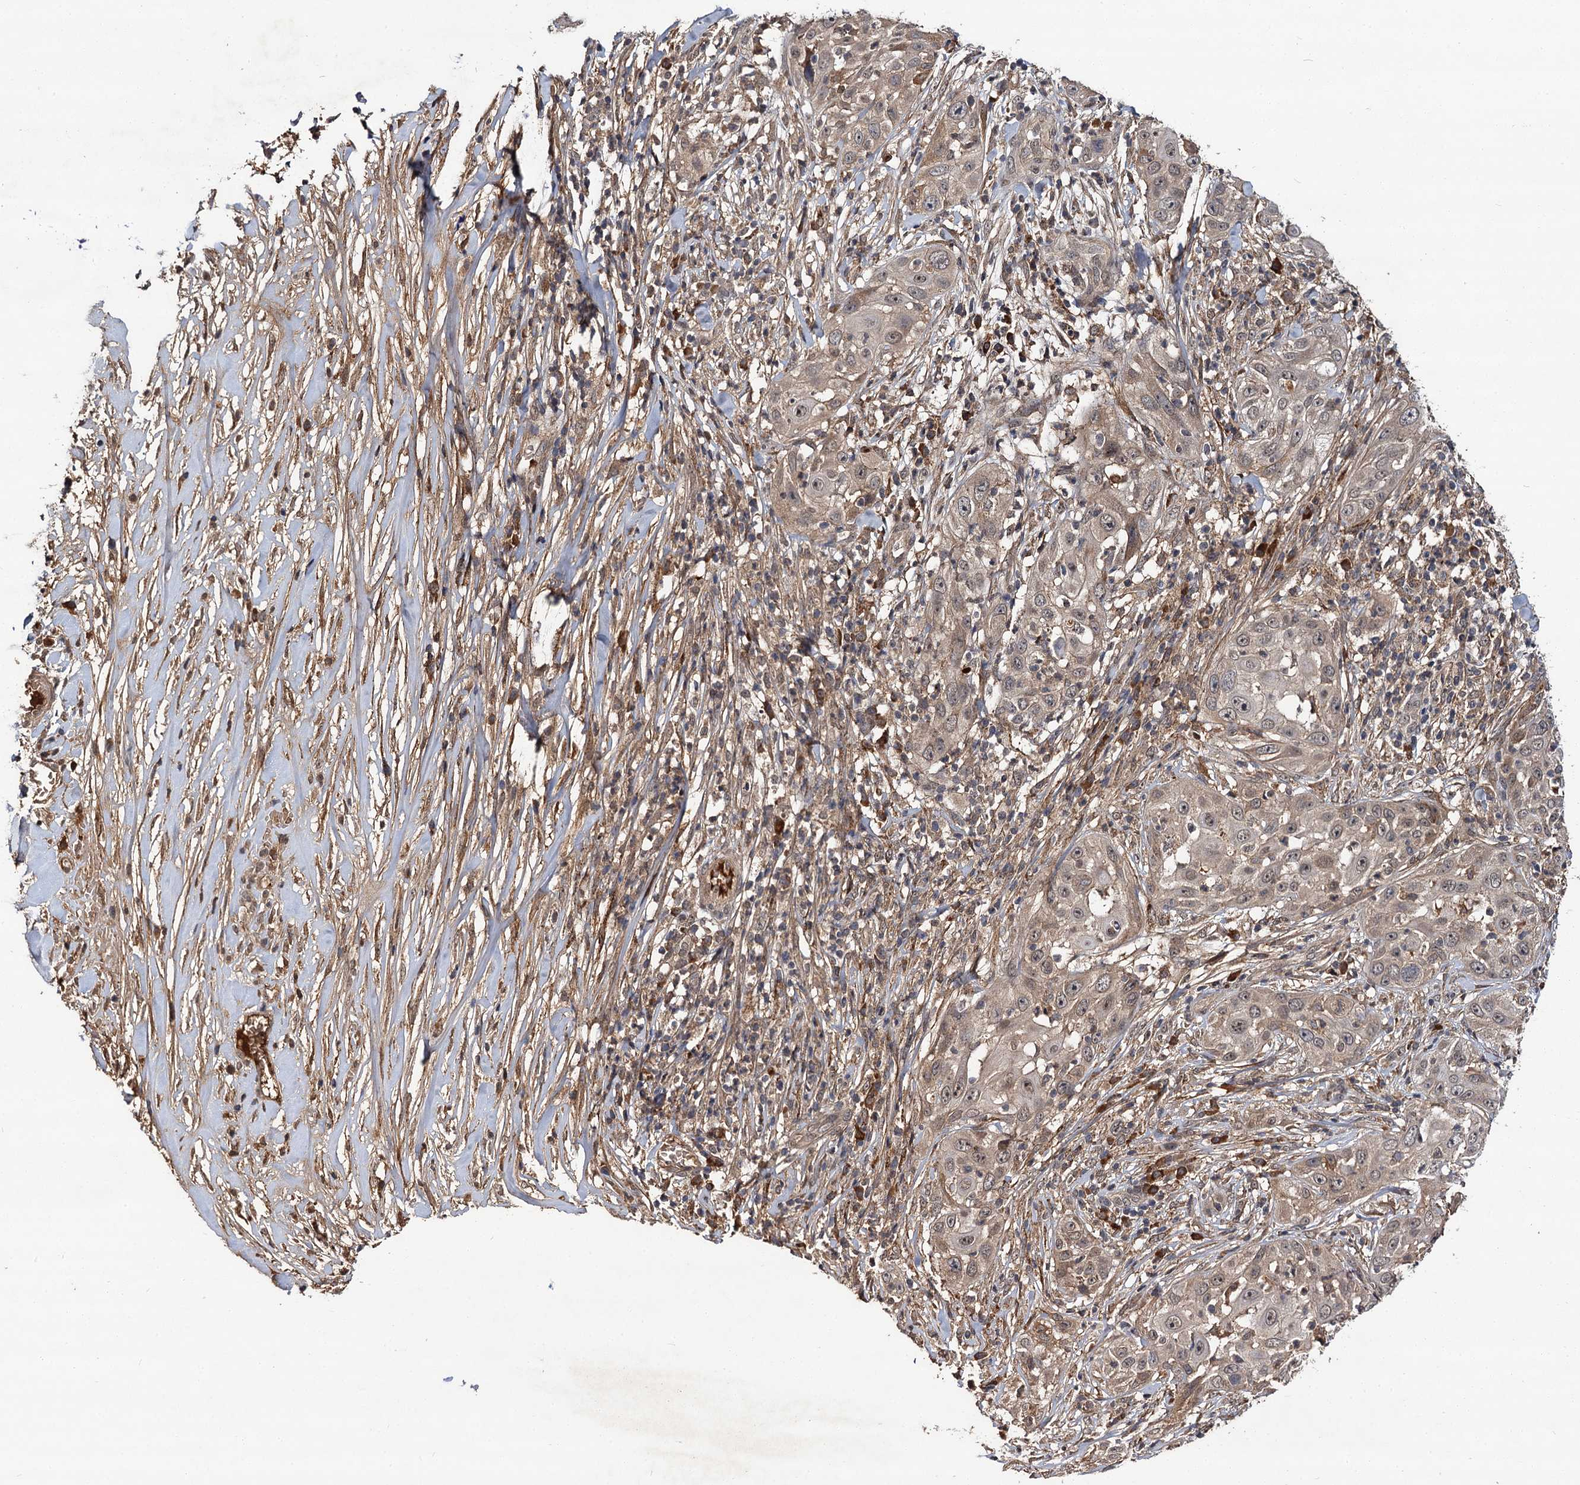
{"staining": {"intensity": "weak", "quantity": "<25%", "location": "cytoplasmic/membranous"}, "tissue": "skin cancer", "cell_type": "Tumor cells", "image_type": "cancer", "snomed": [{"axis": "morphology", "description": "Squamous cell carcinoma, NOS"}, {"axis": "topography", "description": "Skin"}], "caption": "A histopathology image of human skin cancer is negative for staining in tumor cells.", "gene": "MBD6", "patient": {"sex": "female", "age": 44}}